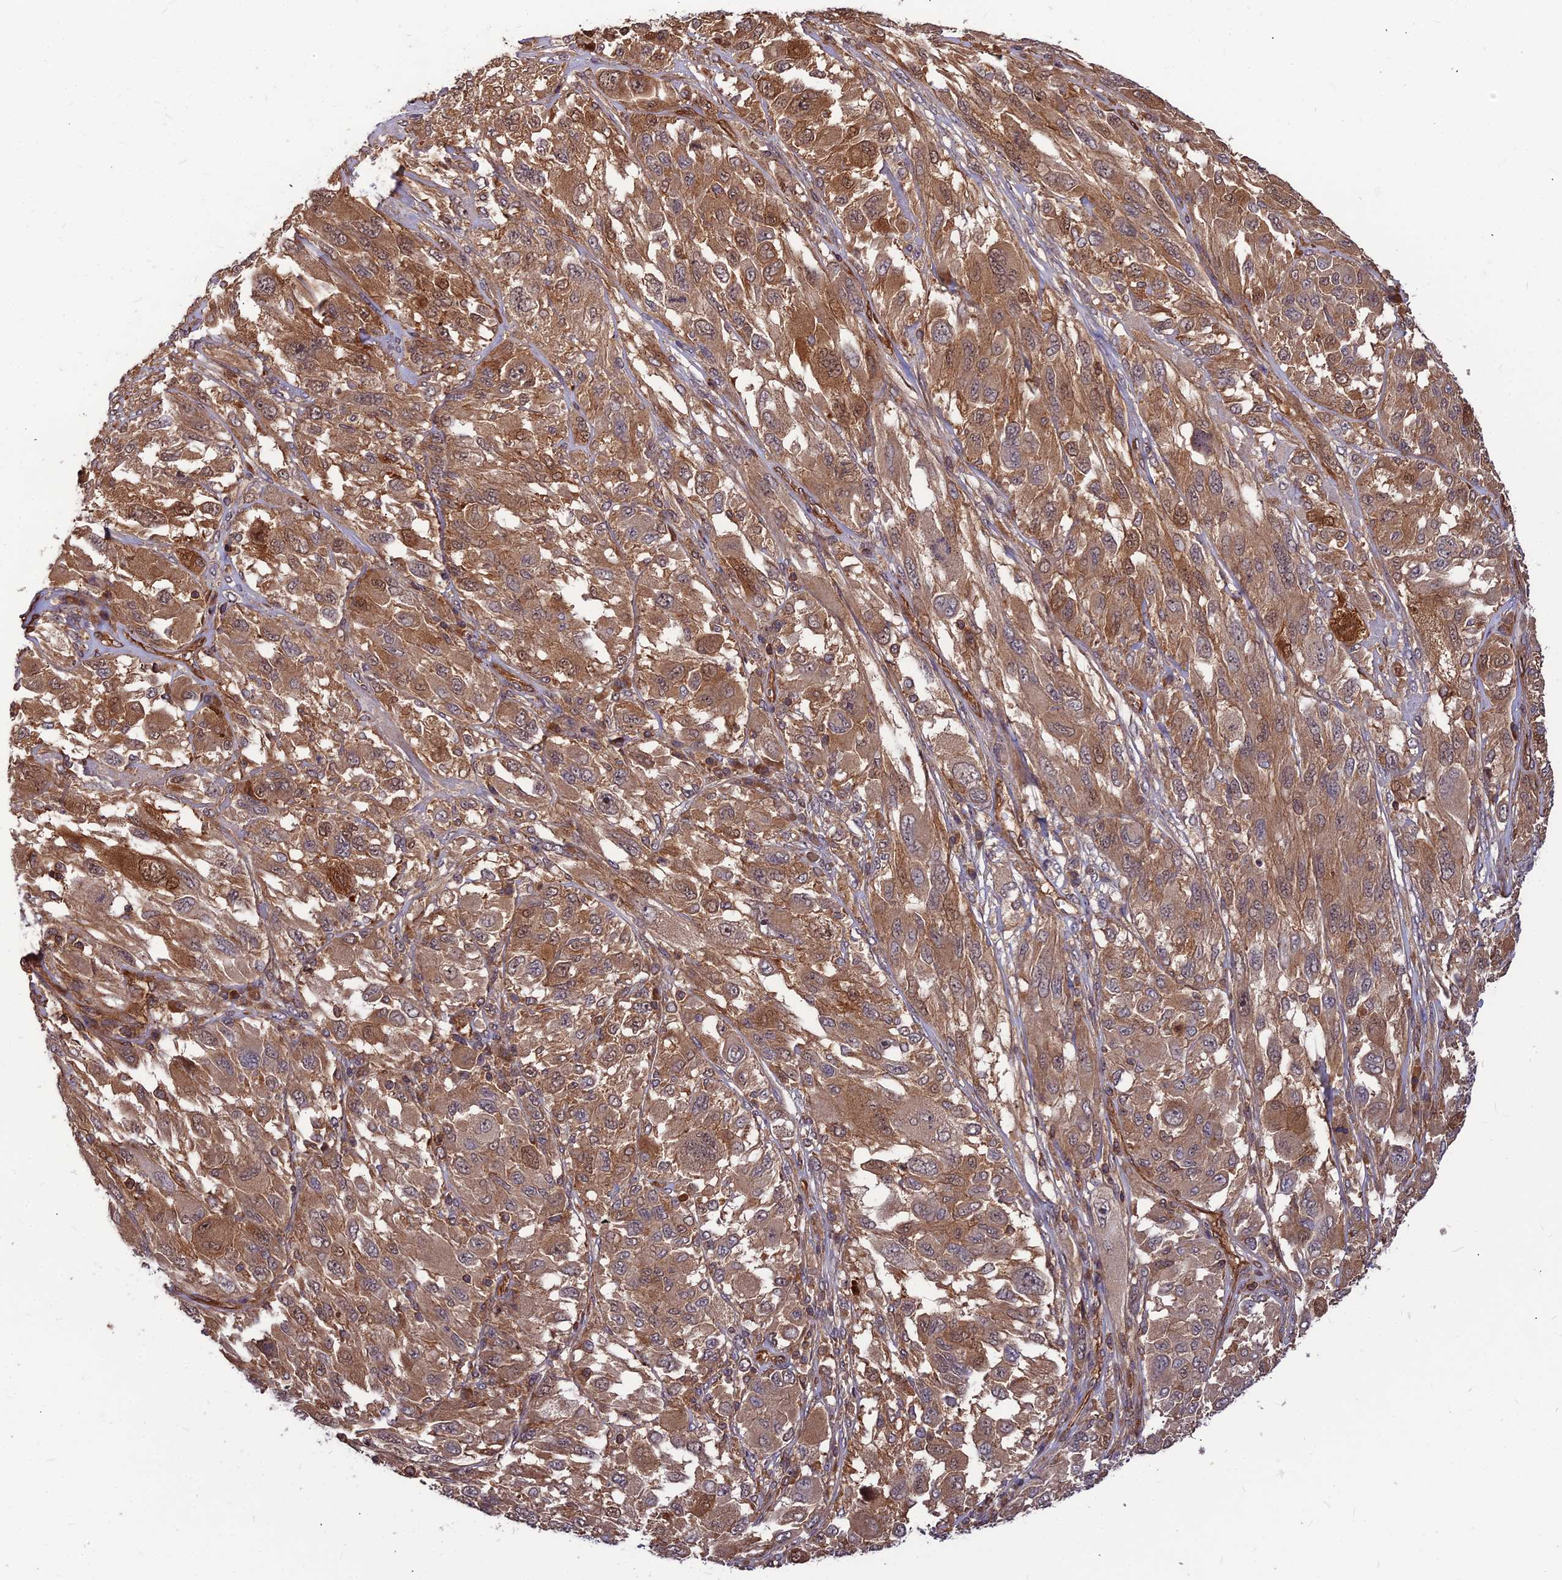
{"staining": {"intensity": "moderate", "quantity": ">75%", "location": "cytoplasmic/membranous"}, "tissue": "melanoma", "cell_type": "Tumor cells", "image_type": "cancer", "snomed": [{"axis": "morphology", "description": "Malignant melanoma, NOS"}, {"axis": "topography", "description": "Skin"}], "caption": "Melanoma stained with a protein marker demonstrates moderate staining in tumor cells.", "gene": "ZNF467", "patient": {"sex": "female", "age": 91}}